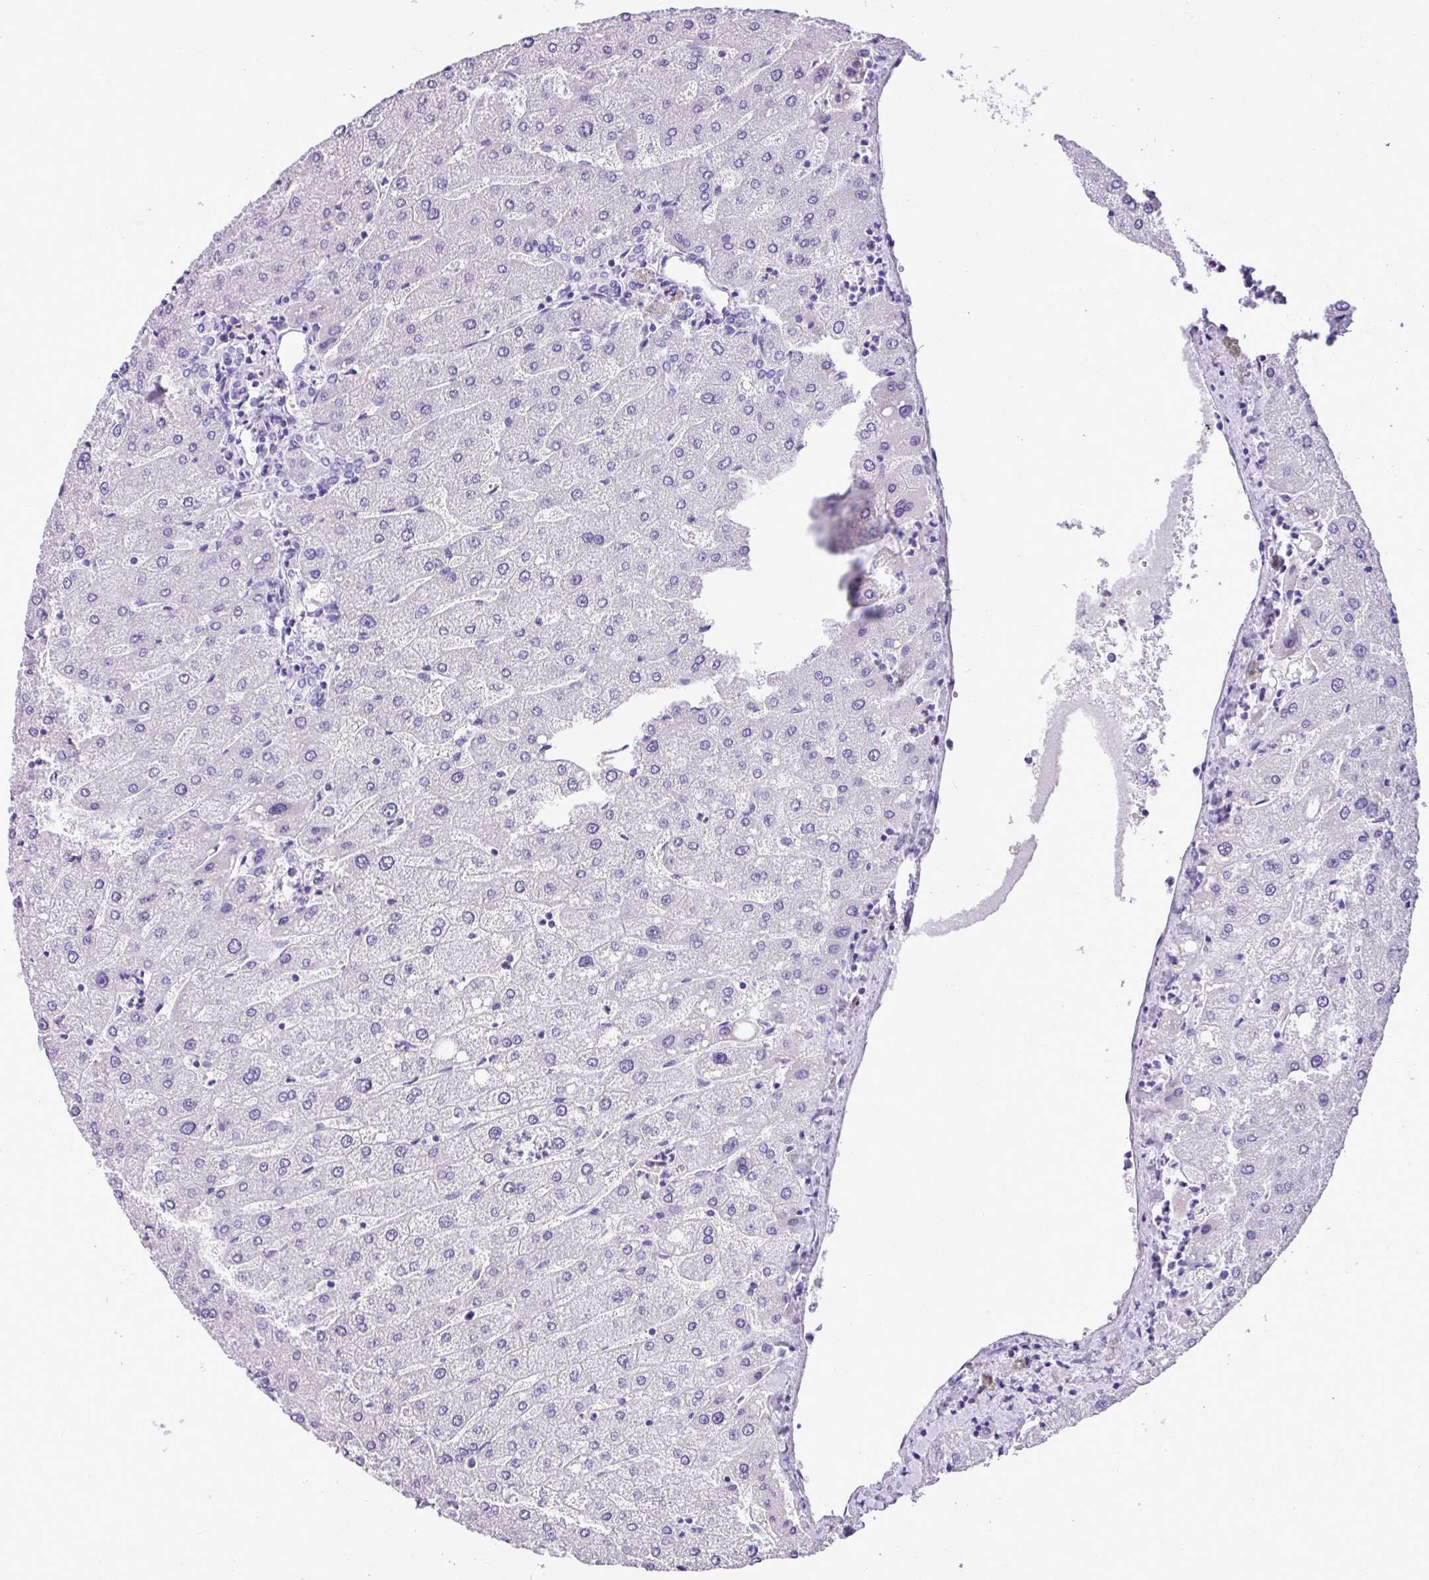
{"staining": {"intensity": "negative", "quantity": "none", "location": "none"}, "tissue": "liver", "cell_type": "Cholangiocytes", "image_type": "normal", "snomed": [{"axis": "morphology", "description": "Normal tissue, NOS"}, {"axis": "topography", "description": "Liver"}], "caption": "The immunohistochemistry photomicrograph has no significant expression in cholangiocytes of liver. The staining was performed using DAB (3,3'-diaminobenzidine) to visualize the protein expression in brown, while the nuclei were stained in blue with hematoxylin (Magnification: 20x).", "gene": "MUC21", "patient": {"sex": "male", "age": 67}}